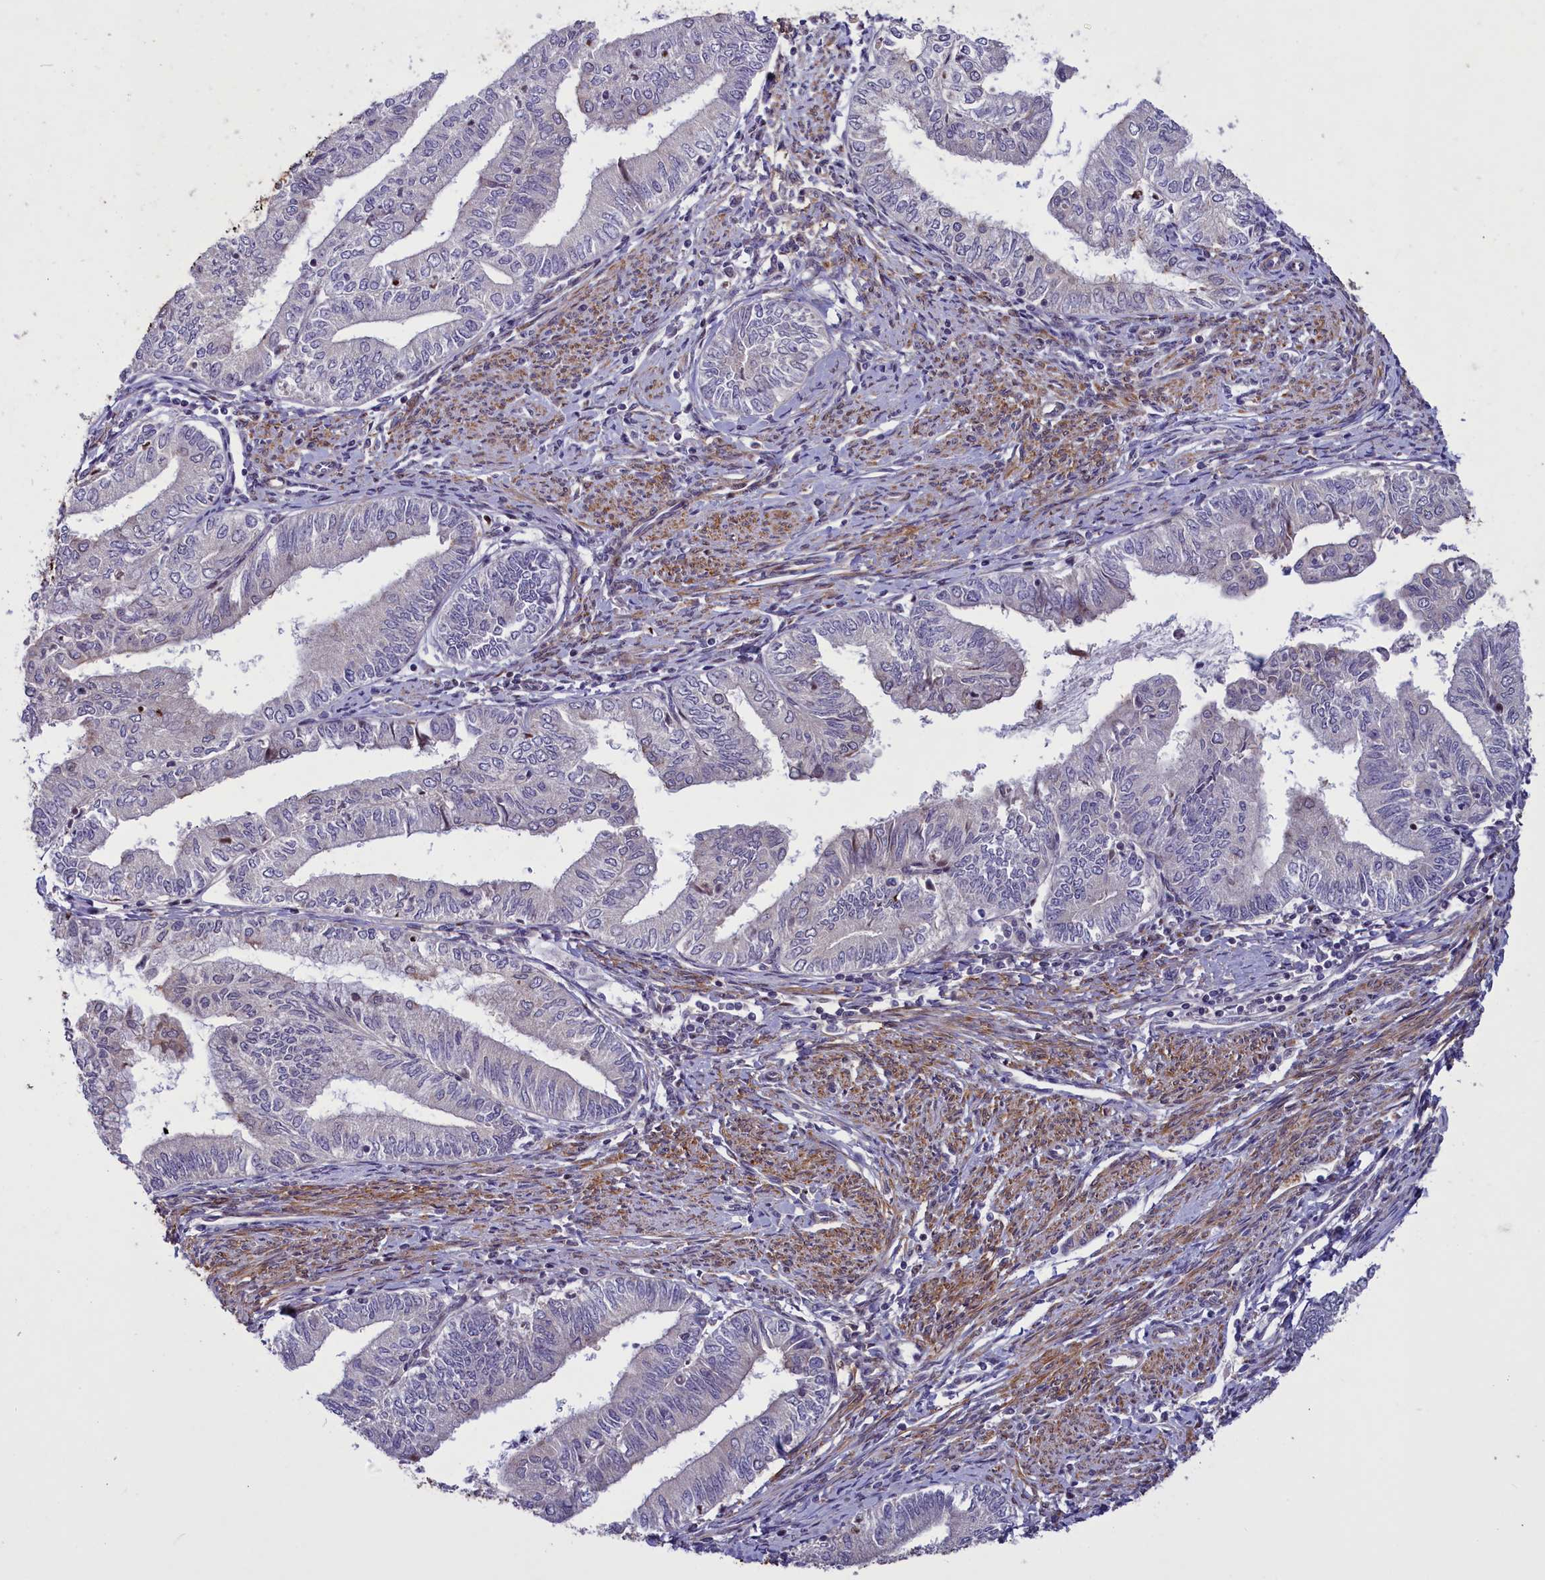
{"staining": {"intensity": "negative", "quantity": "none", "location": "none"}, "tissue": "endometrial cancer", "cell_type": "Tumor cells", "image_type": "cancer", "snomed": [{"axis": "morphology", "description": "Adenocarcinoma, NOS"}, {"axis": "topography", "description": "Endometrium"}], "caption": "Immunohistochemical staining of human endometrial cancer exhibits no significant staining in tumor cells.", "gene": "MAN2C1", "patient": {"sex": "female", "age": 66}}